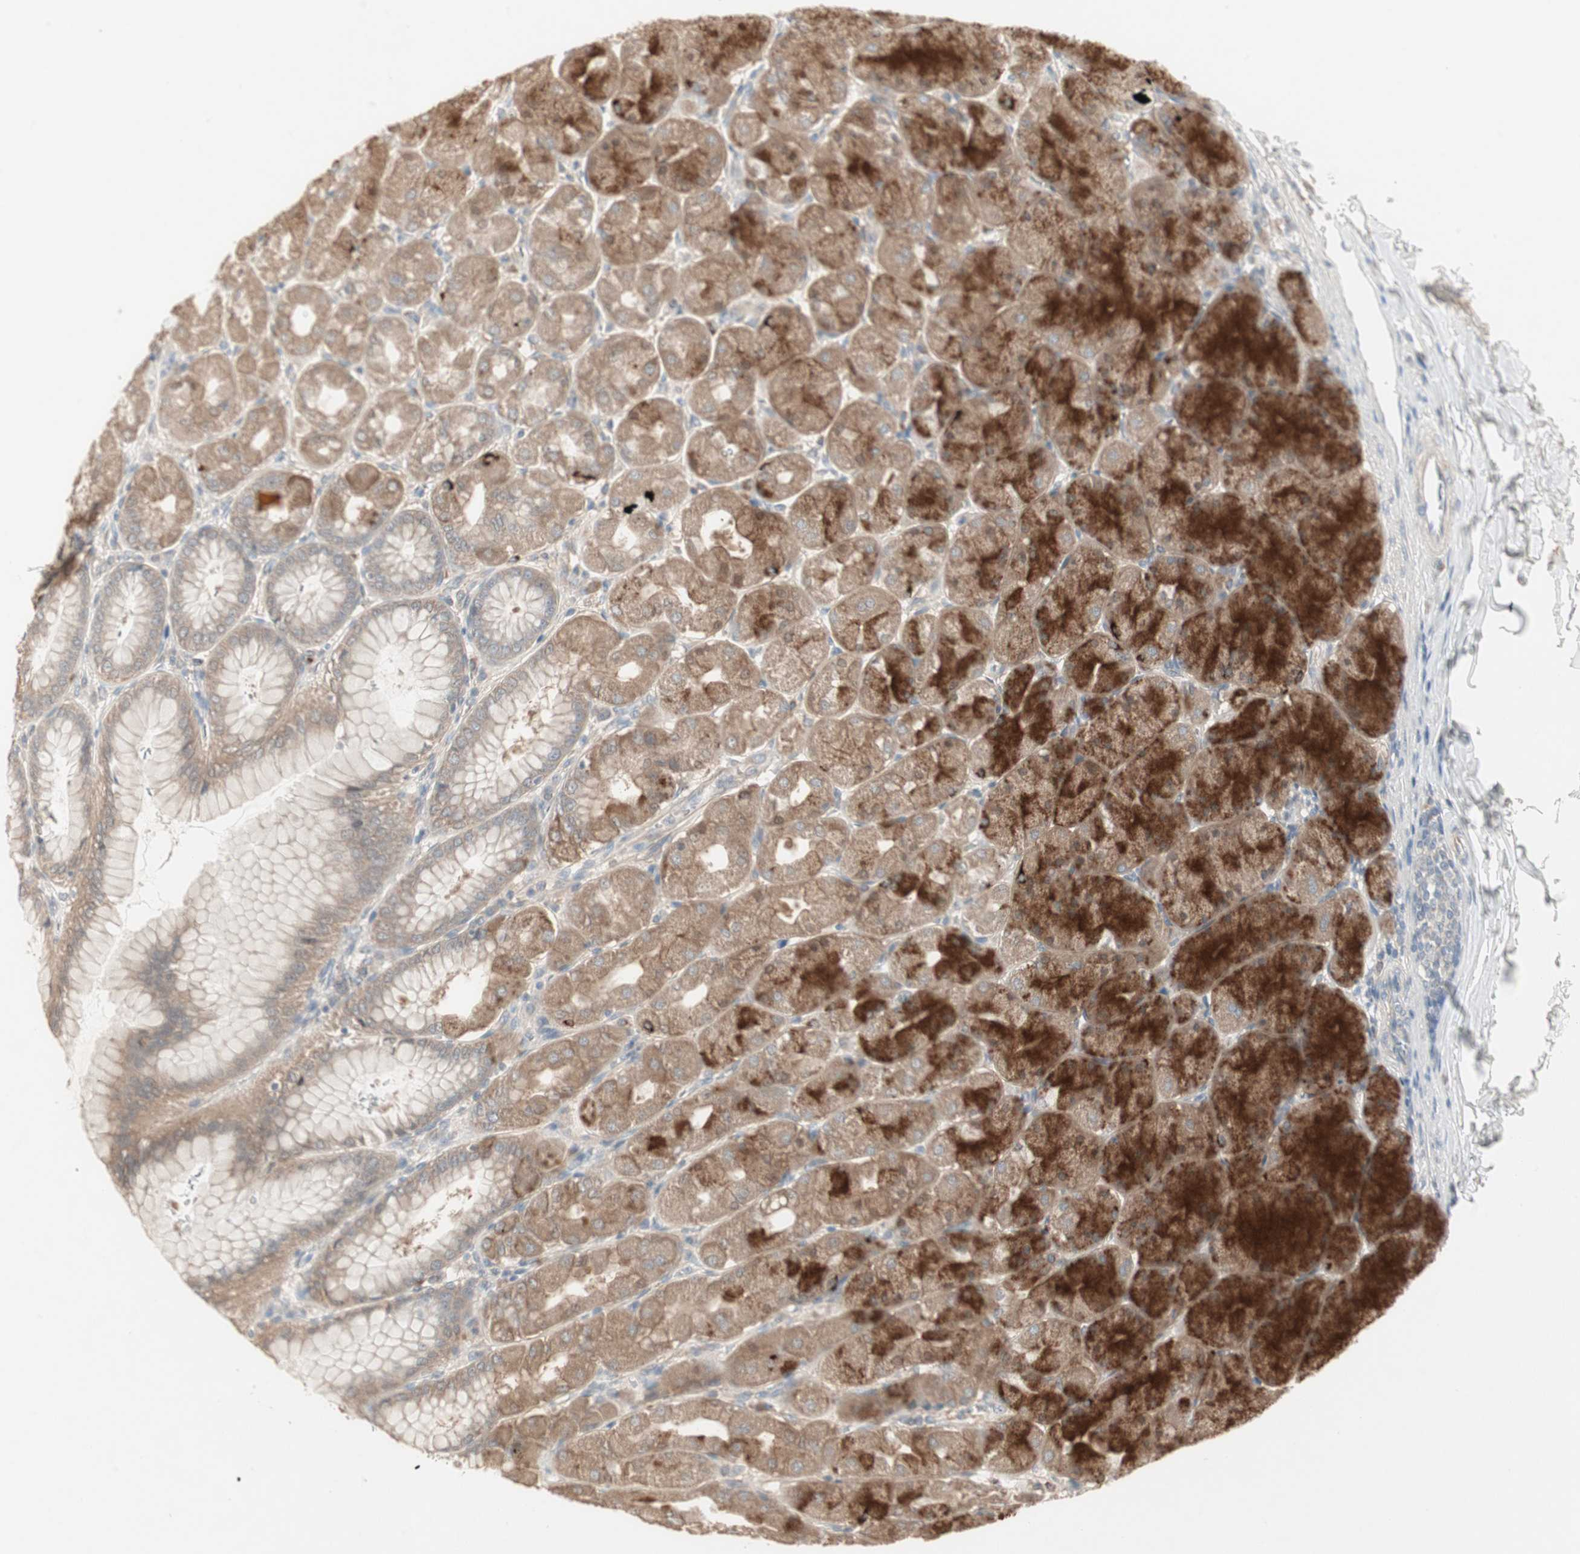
{"staining": {"intensity": "strong", "quantity": "25%-75%", "location": "cytoplasmic/membranous"}, "tissue": "stomach", "cell_type": "Glandular cells", "image_type": "normal", "snomed": [{"axis": "morphology", "description": "Normal tissue, NOS"}, {"axis": "topography", "description": "Stomach, upper"}], "caption": "Strong cytoplasmic/membranous expression for a protein is seen in approximately 25%-75% of glandular cells of normal stomach using immunohistochemistry (IHC).", "gene": "JMJD7", "patient": {"sex": "female", "age": 56}}